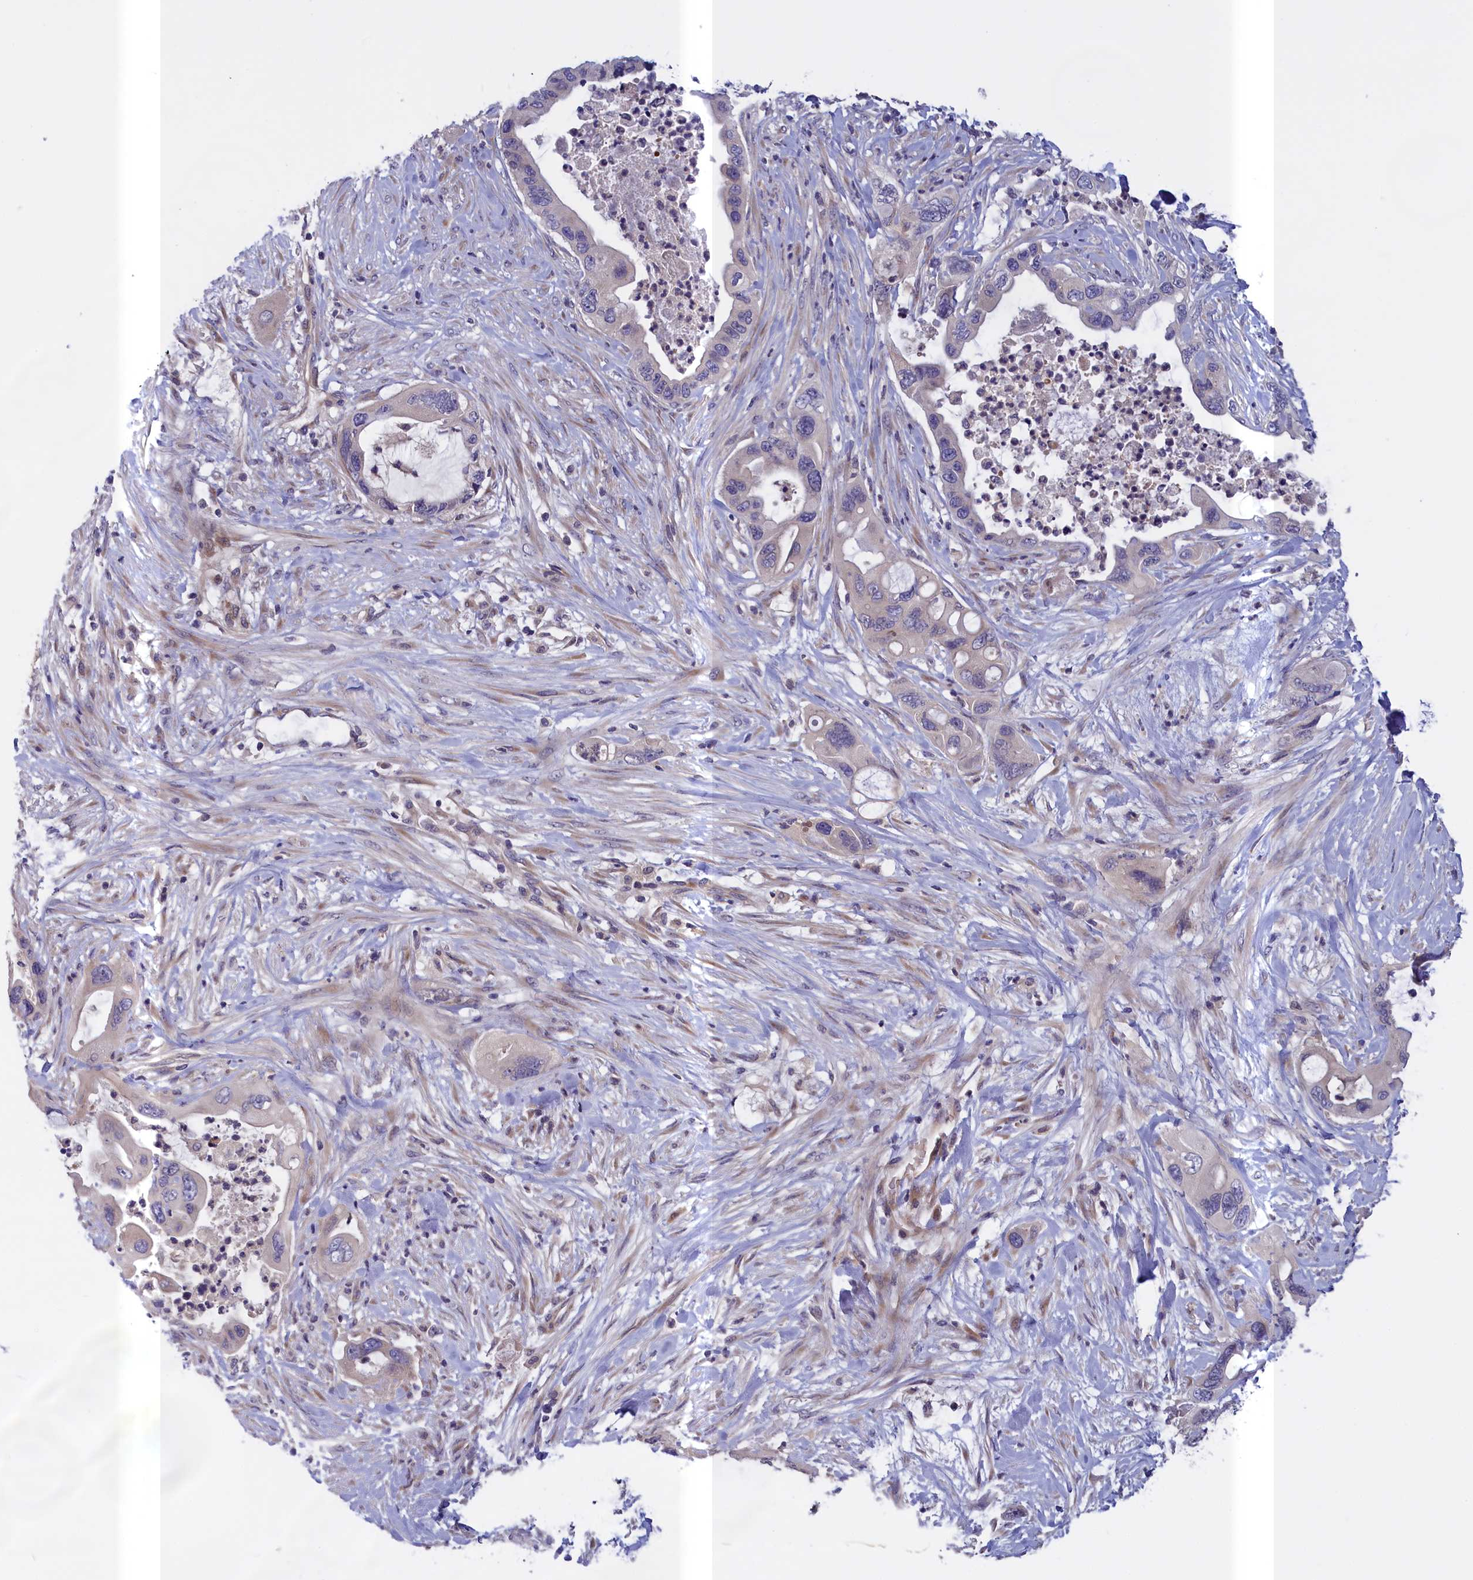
{"staining": {"intensity": "negative", "quantity": "none", "location": "none"}, "tissue": "pancreatic cancer", "cell_type": "Tumor cells", "image_type": "cancer", "snomed": [{"axis": "morphology", "description": "Adenocarcinoma, NOS"}, {"axis": "topography", "description": "Pancreas"}], "caption": "The image displays no significant staining in tumor cells of pancreatic cancer (adenocarcinoma).", "gene": "IGFALS", "patient": {"sex": "female", "age": 71}}